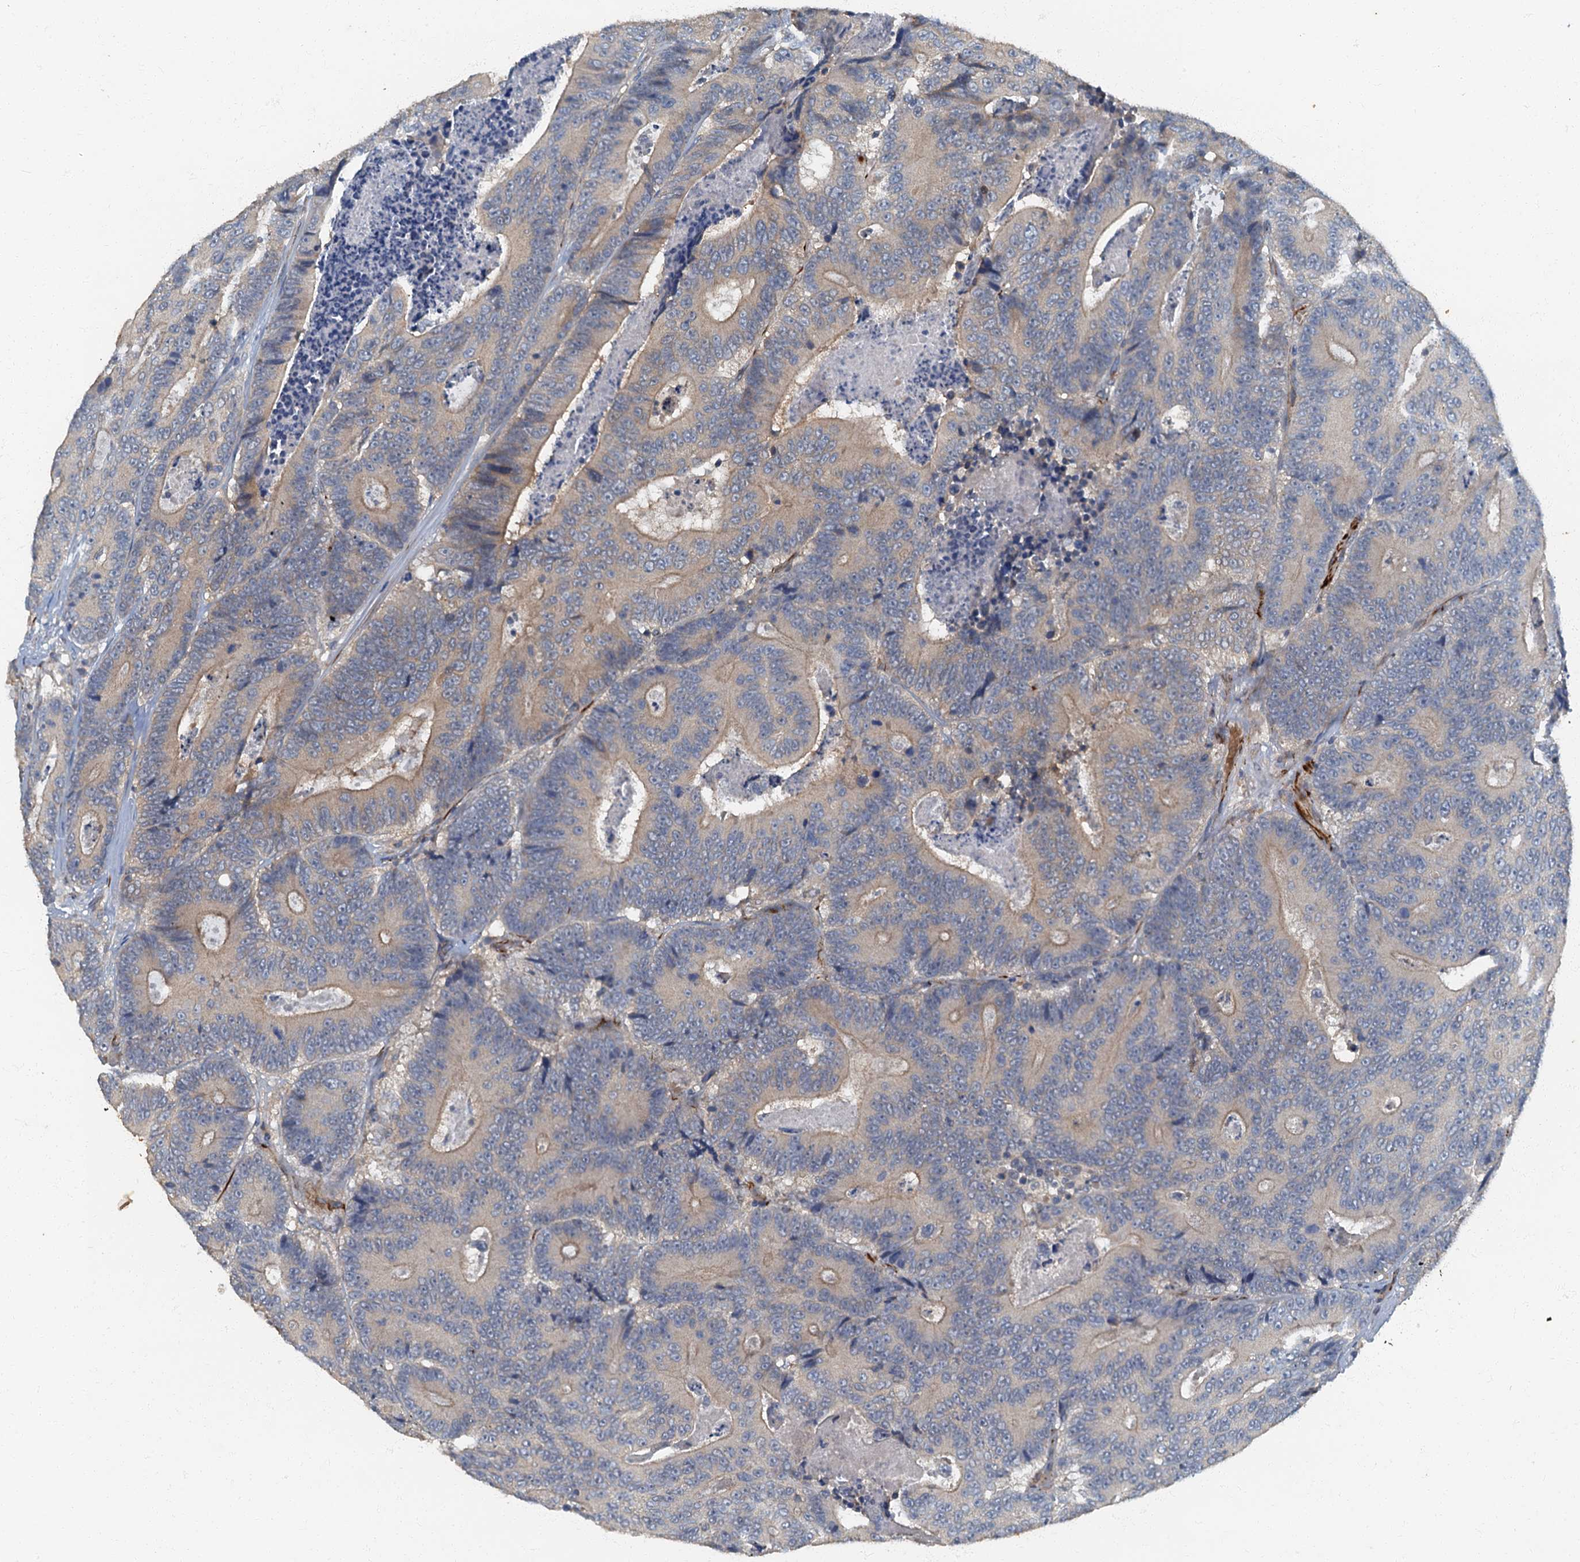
{"staining": {"intensity": "weak", "quantity": "<25%", "location": "cytoplasmic/membranous"}, "tissue": "colorectal cancer", "cell_type": "Tumor cells", "image_type": "cancer", "snomed": [{"axis": "morphology", "description": "Adenocarcinoma, NOS"}, {"axis": "topography", "description": "Colon"}], "caption": "DAB (3,3'-diaminobenzidine) immunohistochemical staining of colorectal adenocarcinoma exhibits no significant staining in tumor cells.", "gene": "ARL11", "patient": {"sex": "male", "age": 83}}